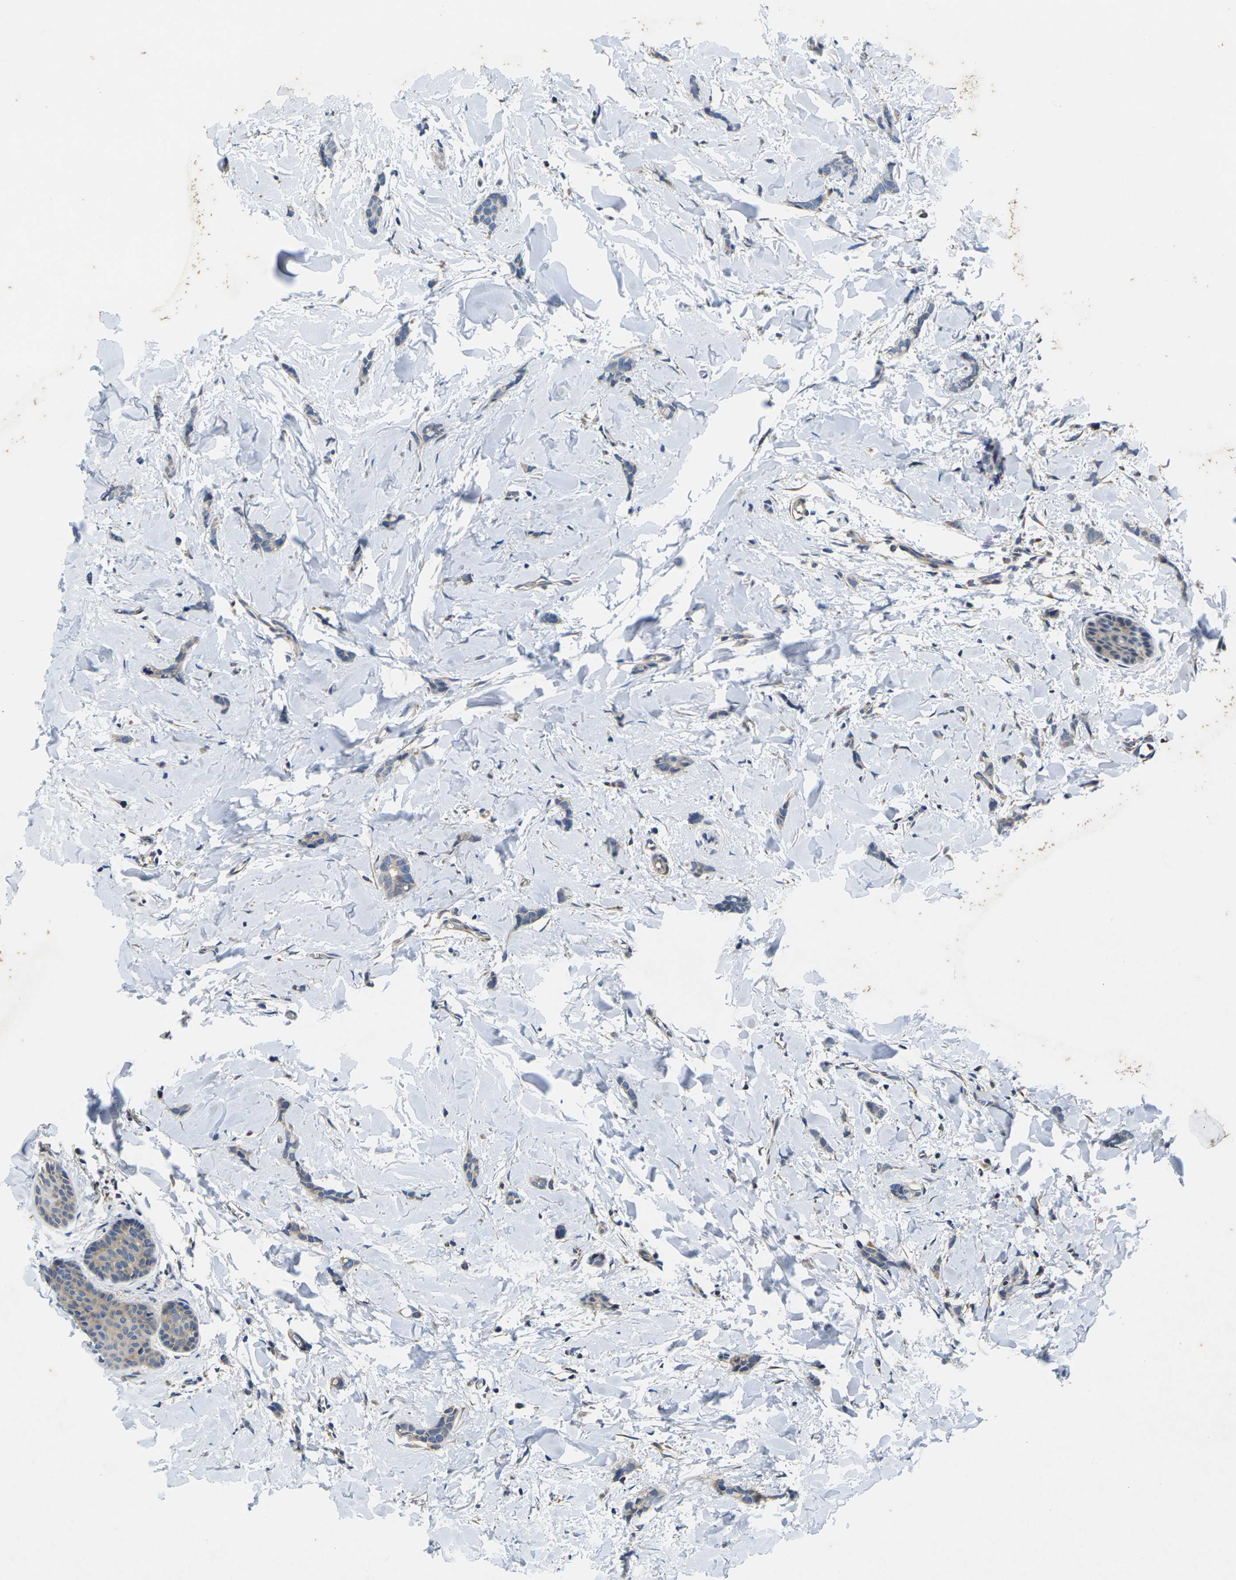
{"staining": {"intensity": "weak", "quantity": "<25%", "location": "cytoplasmic/membranous"}, "tissue": "breast cancer", "cell_type": "Tumor cells", "image_type": "cancer", "snomed": [{"axis": "morphology", "description": "Lobular carcinoma"}, {"axis": "topography", "description": "Skin"}, {"axis": "topography", "description": "Breast"}], "caption": "The photomicrograph shows no staining of tumor cells in lobular carcinoma (breast).", "gene": "KIF1B", "patient": {"sex": "female", "age": 46}}